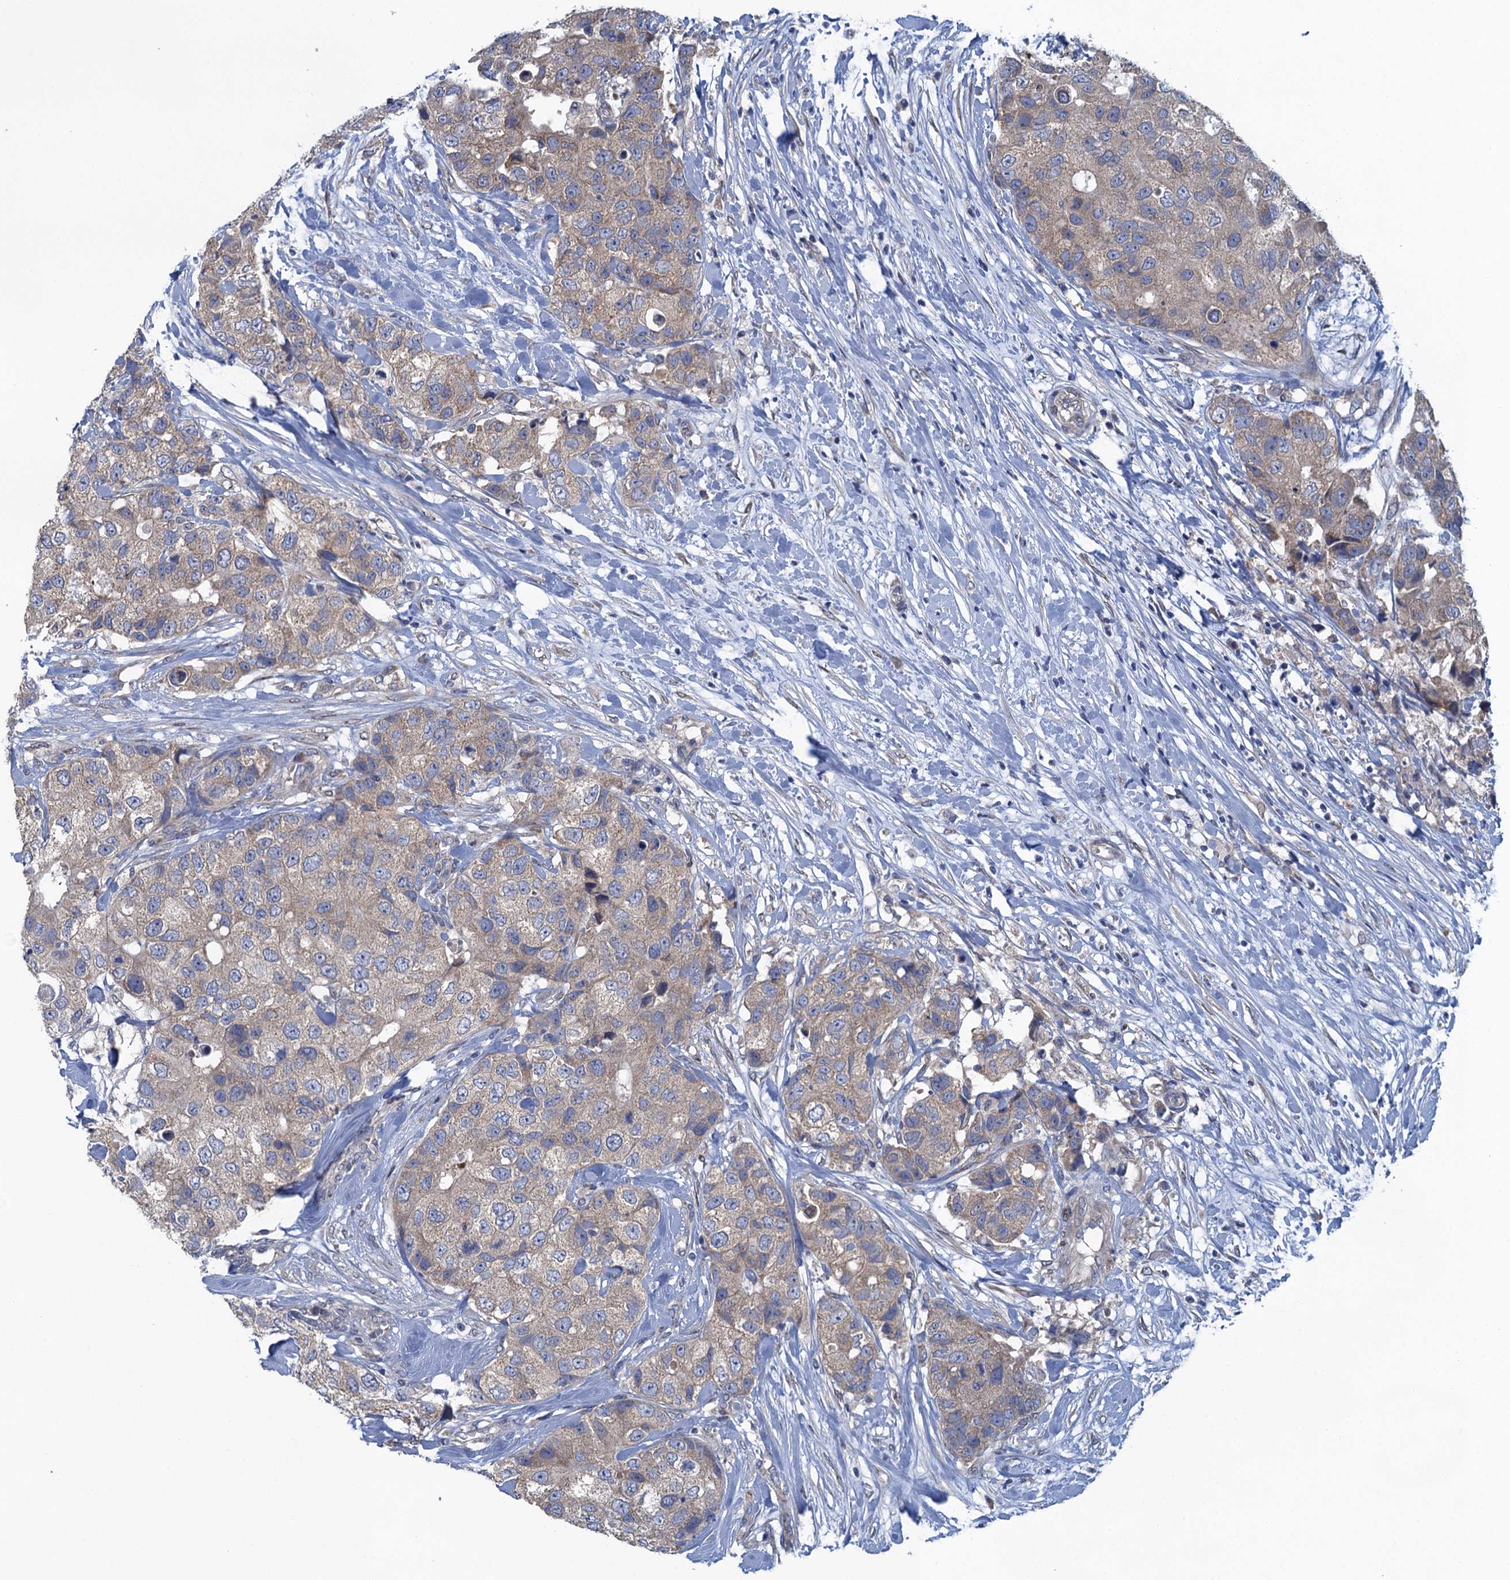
{"staining": {"intensity": "weak", "quantity": "25%-75%", "location": "cytoplasmic/membranous"}, "tissue": "breast cancer", "cell_type": "Tumor cells", "image_type": "cancer", "snomed": [{"axis": "morphology", "description": "Duct carcinoma"}, {"axis": "topography", "description": "Breast"}], "caption": "Protein staining displays weak cytoplasmic/membranous expression in approximately 25%-75% of tumor cells in breast cancer (intraductal carcinoma).", "gene": "CTU2", "patient": {"sex": "female", "age": 62}}